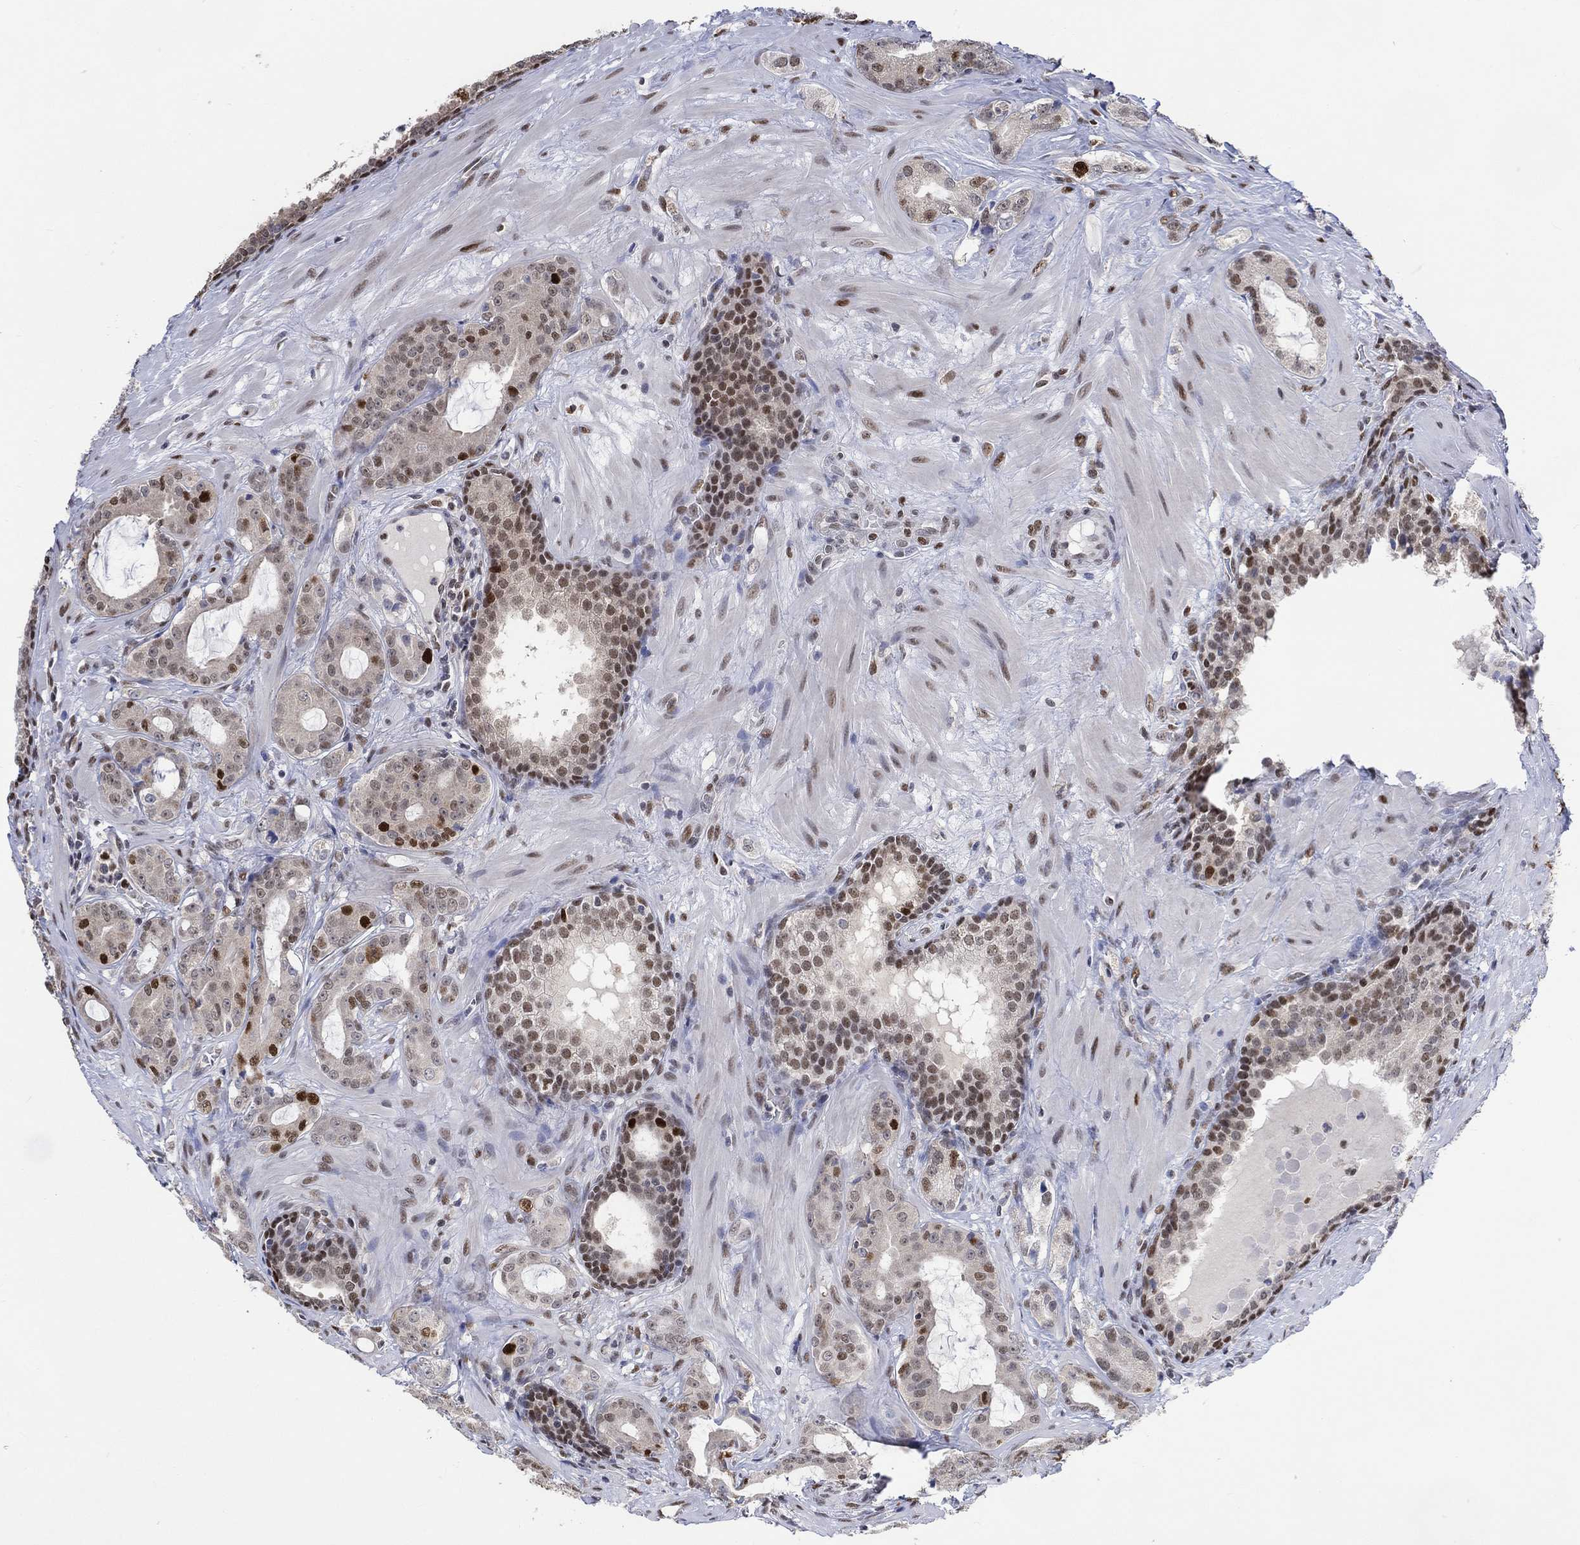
{"staining": {"intensity": "strong", "quantity": "<25%", "location": "nuclear"}, "tissue": "prostate cancer", "cell_type": "Tumor cells", "image_type": "cancer", "snomed": [{"axis": "morphology", "description": "Adenocarcinoma, NOS"}, {"axis": "topography", "description": "Prostate"}], "caption": "Brown immunohistochemical staining in adenocarcinoma (prostate) displays strong nuclear staining in approximately <25% of tumor cells.", "gene": "RAD54L2", "patient": {"sex": "male", "age": 69}}